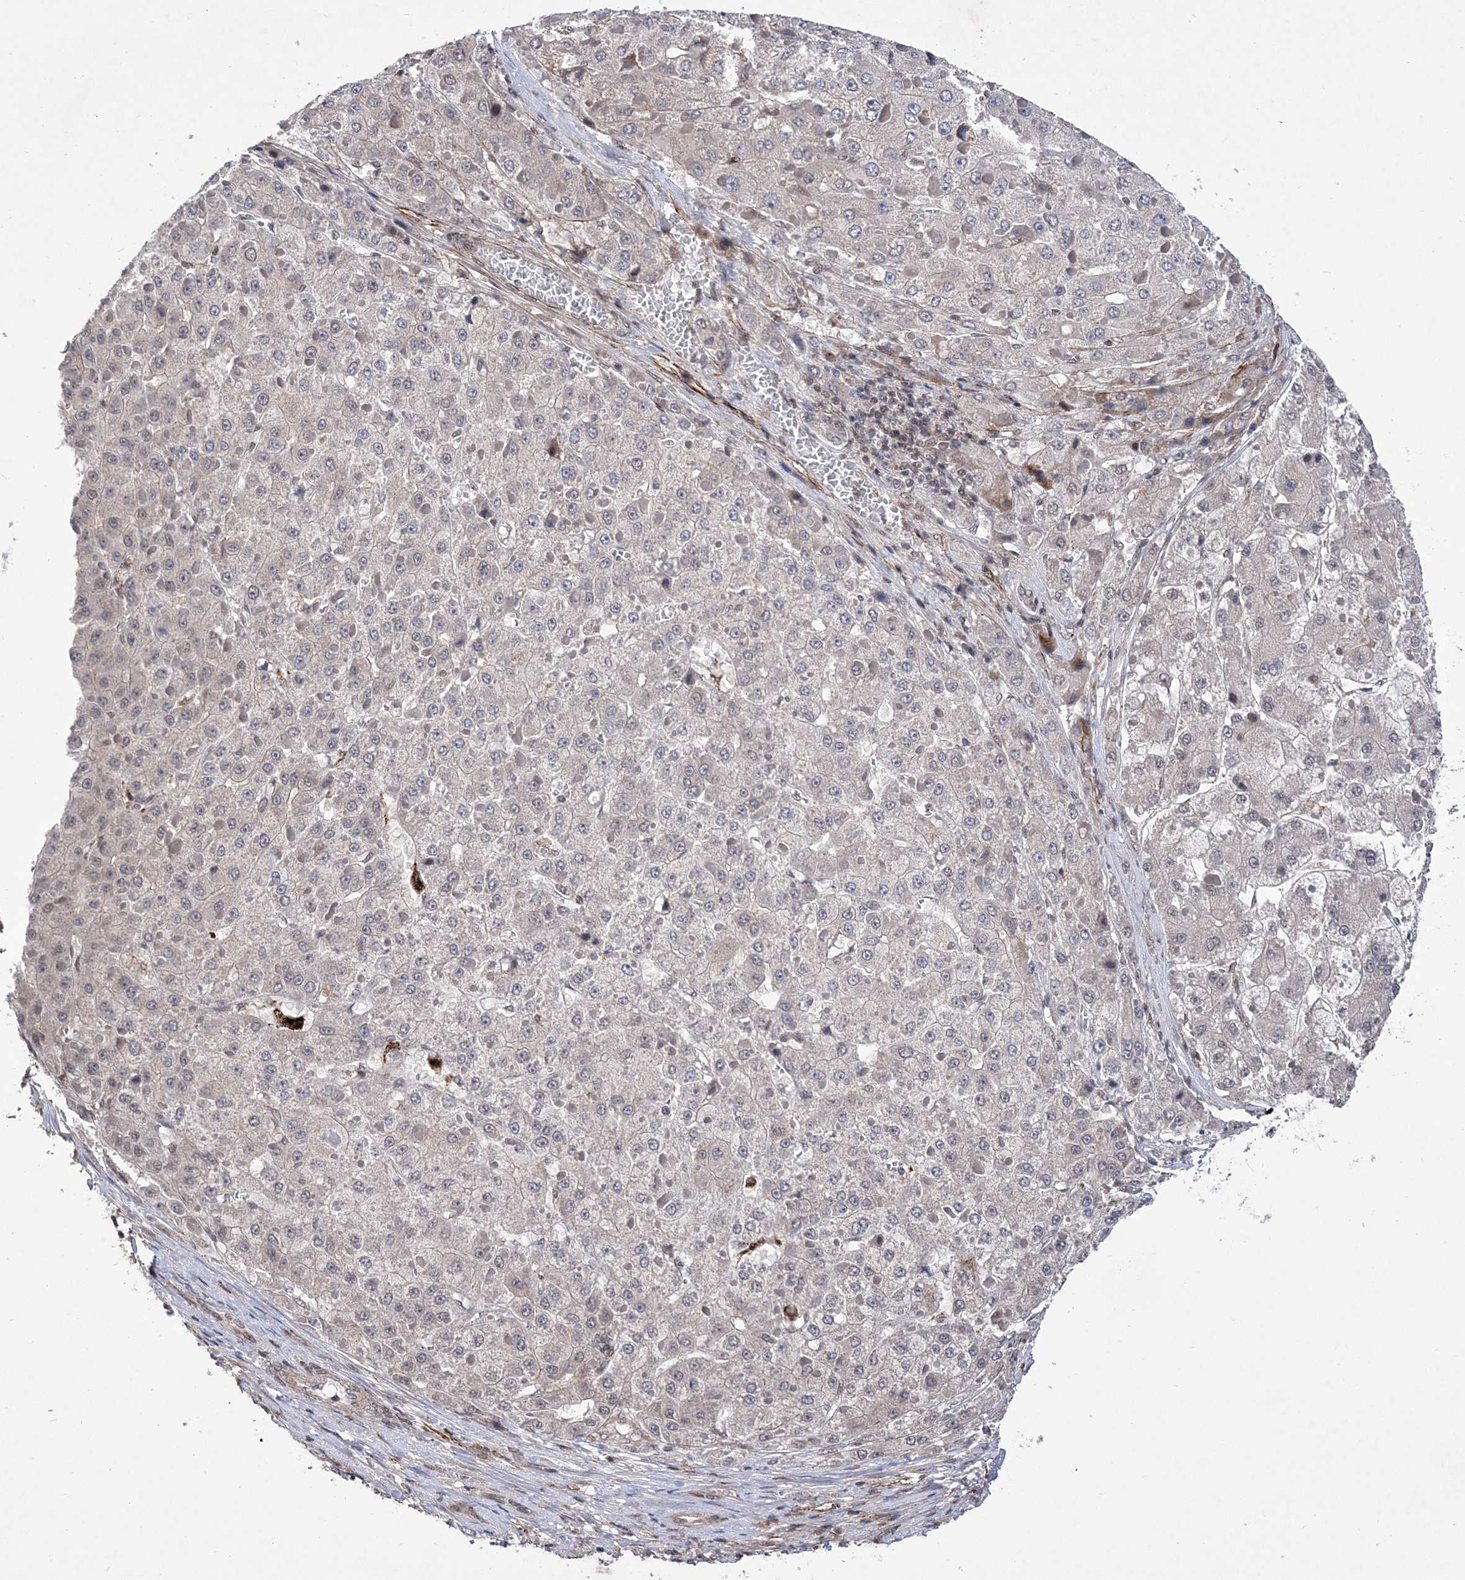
{"staining": {"intensity": "weak", "quantity": "<25%", "location": "cytoplasmic/membranous,nuclear"}, "tissue": "liver cancer", "cell_type": "Tumor cells", "image_type": "cancer", "snomed": [{"axis": "morphology", "description": "Carcinoma, Hepatocellular, NOS"}, {"axis": "topography", "description": "Liver"}], "caption": "Image shows no protein expression in tumor cells of liver cancer (hepatocellular carcinoma) tissue. (DAB immunohistochemistry (IHC), high magnification).", "gene": "BOD1L1", "patient": {"sex": "female", "age": 73}}